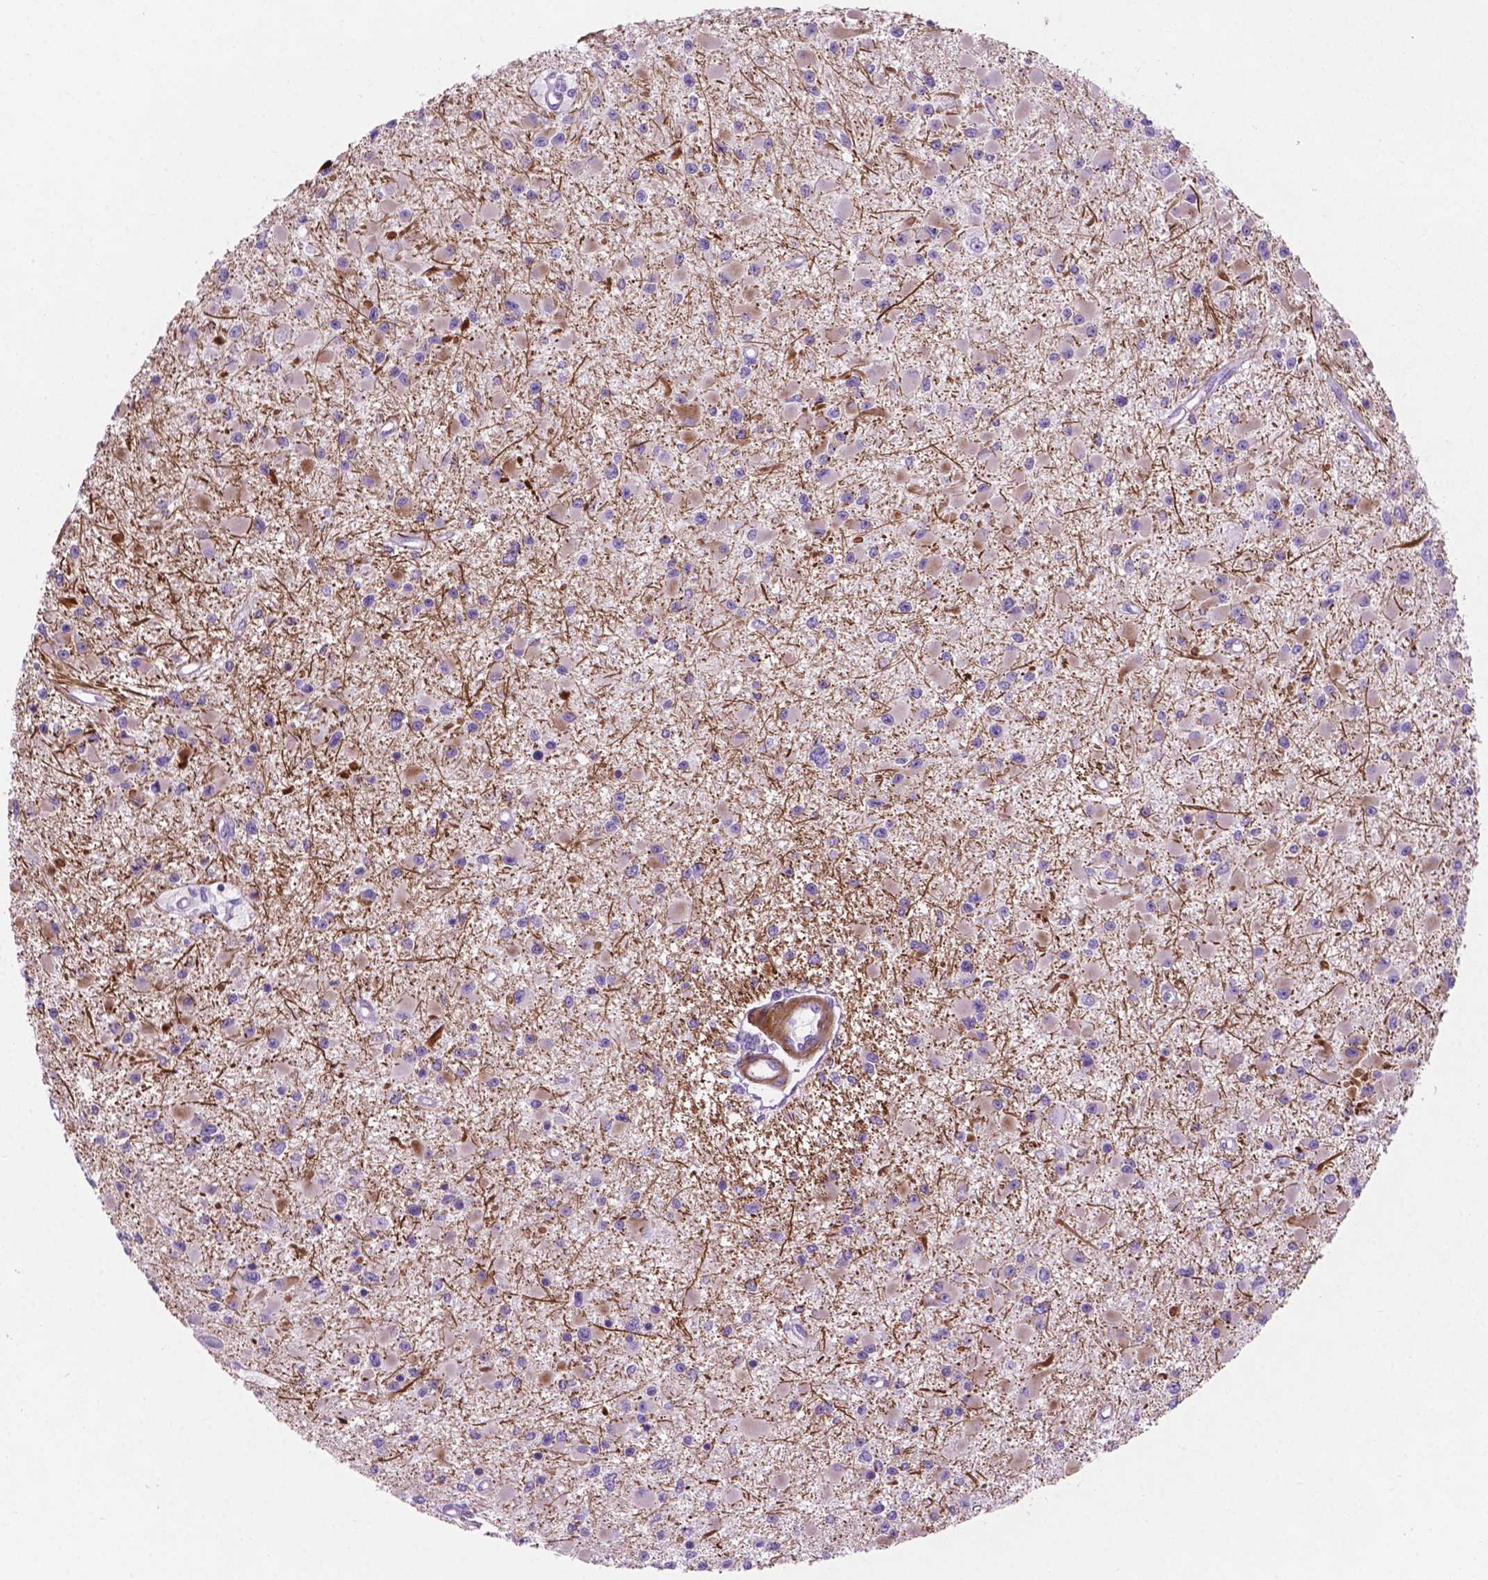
{"staining": {"intensity": "negative", "quantity": "none", "location": "none"}, "tissue": "glioma", "cell_type": "Tumor cells", "image_type": "cancer", "snomed": [{"axis": "morphology", "description": "Glioma, malignant, High grade"}, {"axis": "topography", "description": "Brain"}], "caption": "Glioma was stained to show a protein in brown. There is no significant staining in tumor cells.", "gene": "ASPG", "patient": {"sex": "male", "age": 54}}